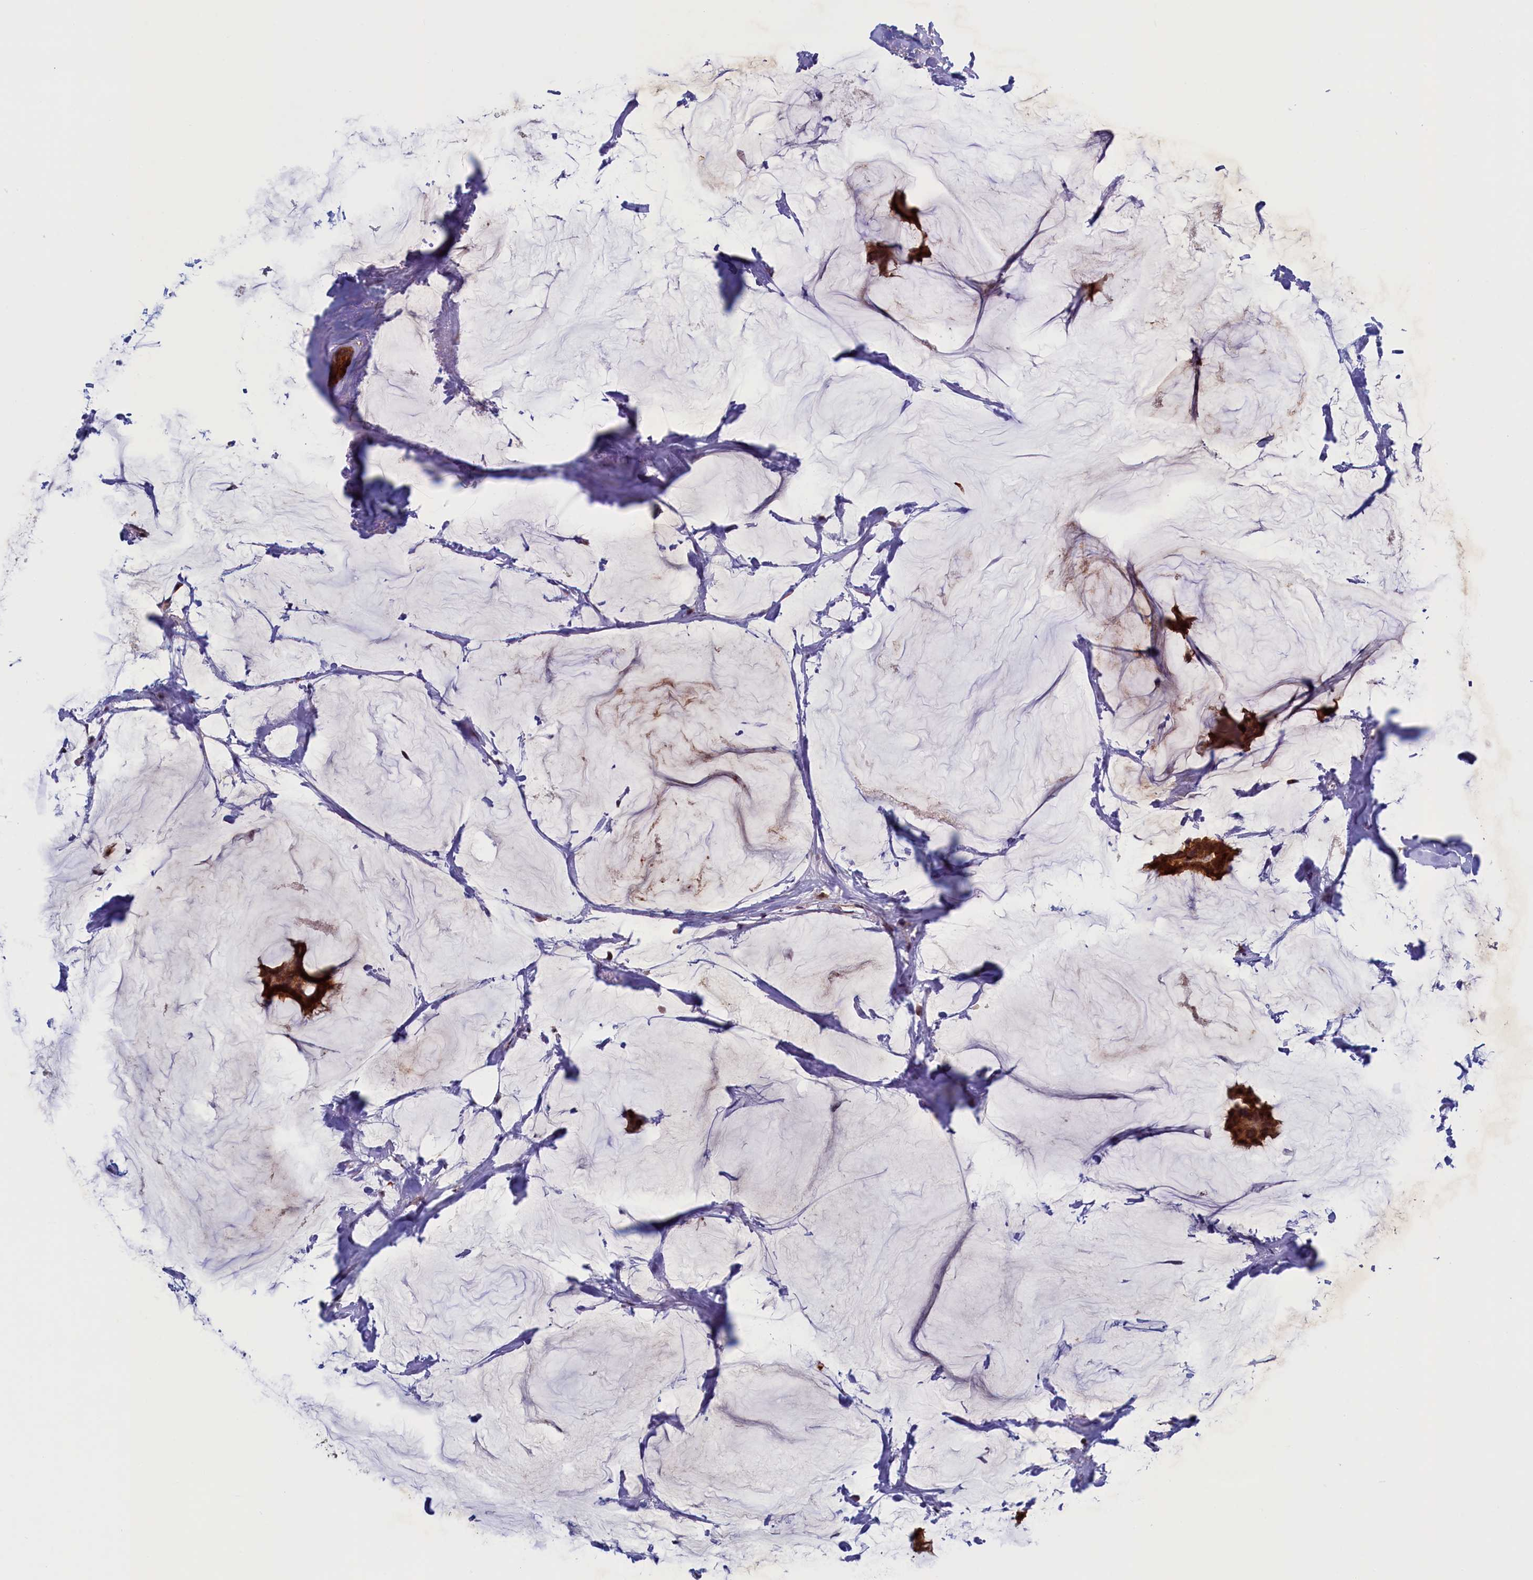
{"staining": {"intensity": "strong", "quantity": ">75%", "location": "cytoplasmic/membranous"}, "tissue": "breast cancer", "cell_type": "Tumor cells", "image_type": "cancer", "snomed": [{"axis": "morphology", "description": "Duct carcinoma"}, {"axis": "topography", "description": "Breast"}], "caption": "High-magnification brightfield microscopy of intraductal carcinoma (breast) stained with DAB (brown) and counterstained with hematoxylin (blue). tumor cells exhibit strong cytoplasmic/membranous expression is seen in approximately>75% of cells.", "gene": "PACSIN3", "patient": {"sex": "female", "age": 93}}